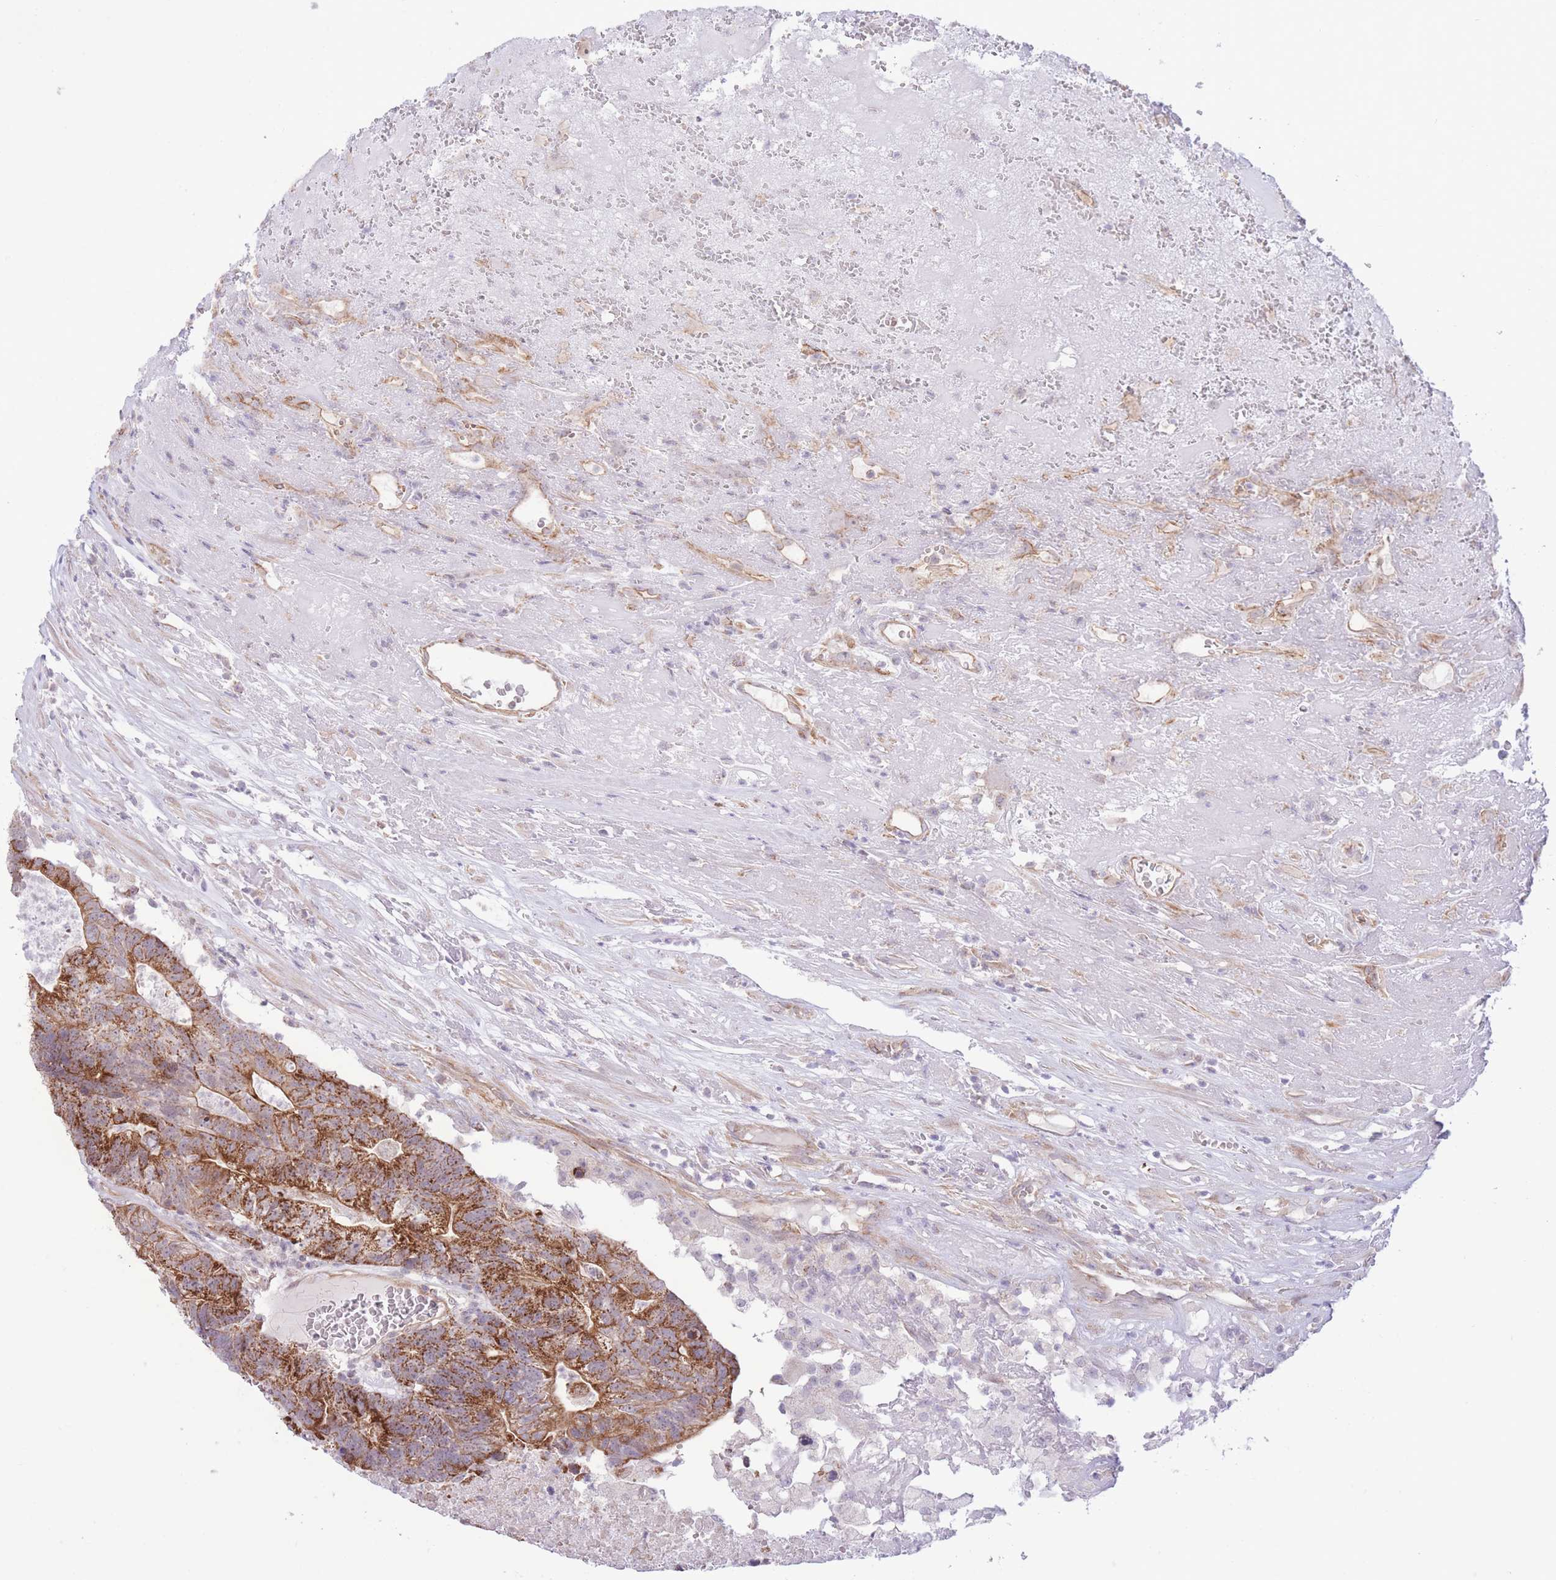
{"staining": {"intensity": "strong", "quantity": ">75%", "location": "cytoplasmic/membranous"}, "tissue": "colorectal cancer", "cell_type": "Tumor cells", "image_type": "cancer", "snomed": [{"axis": "morphology", "description": "Adenocarcinoma, NOS"}, {"axis": "topography", "description": "Colon"}], "caption": "Tumor cells exhibit high levels of strong cytoplasmic/membranous staining in about >75% of cells in human colorectal cancer (adenocarcinoma). (Stains: DAB in brown, nuclei in blue, Microscopy: brightfield microscopy at high magnification).", "gene": "MRPS31", "patient": {"sex": "female", "age": 48}}